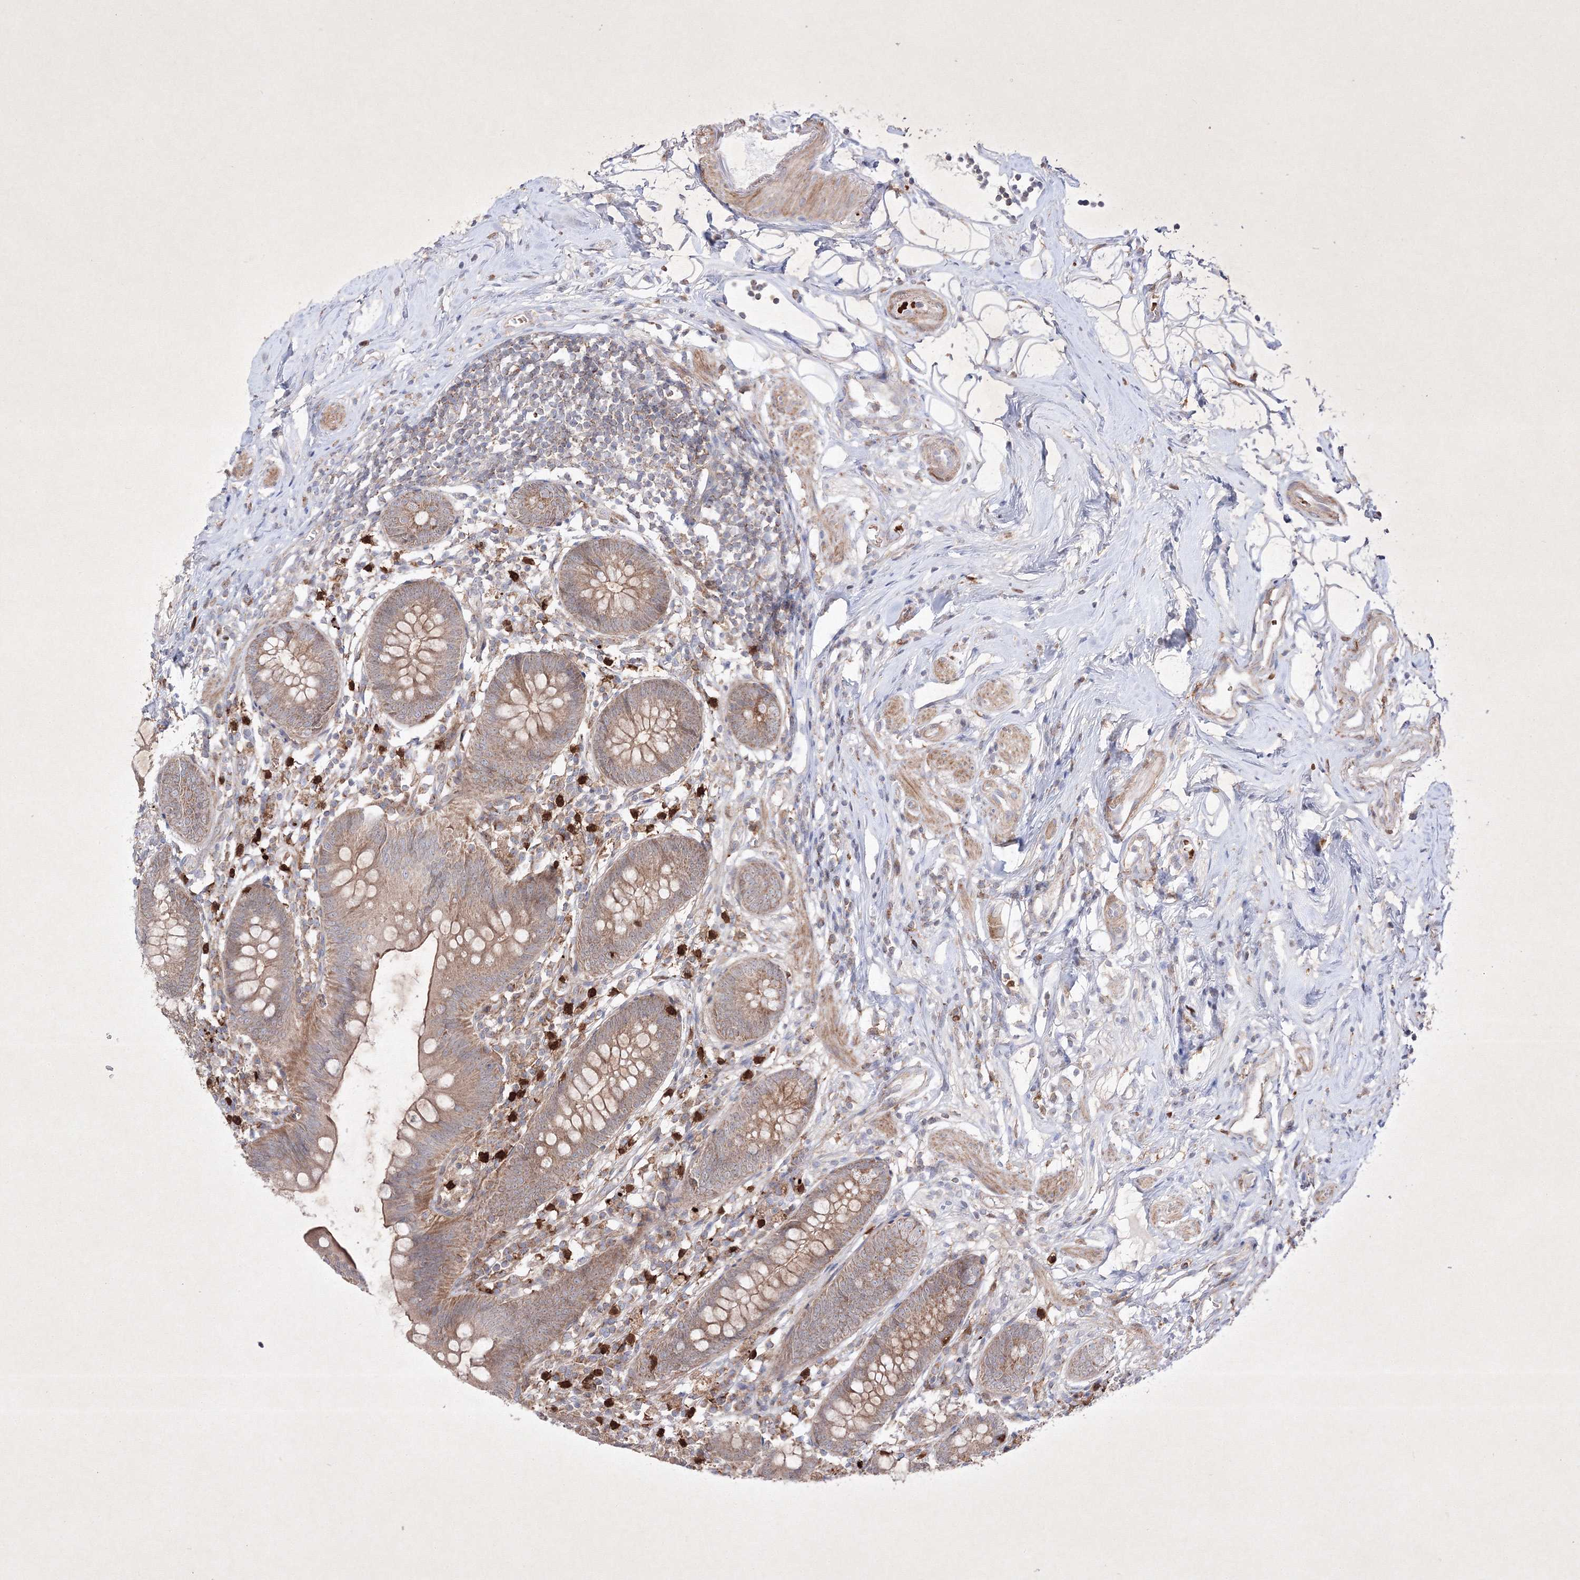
{"staining": {"intensity": "moderate", "quantity": ">75%", "location": "cytoplasmic/membranous"}, "tissue": "appendix", "cell_type": "Glandular cells", "image_type": "normal", "snomed": [{"axis": "morphology", "description": "Normal tissue, NOS"}, {"axis": "topography", "description": "Appendix"}], "caption": "This is a photomicrograph of IHC staining of benign appendix, which shows moderate expression in the cytoplasmic/membranous of glandular cells.", "gene": "OPA1", "patient": {"sex": "female", "age": 62}}